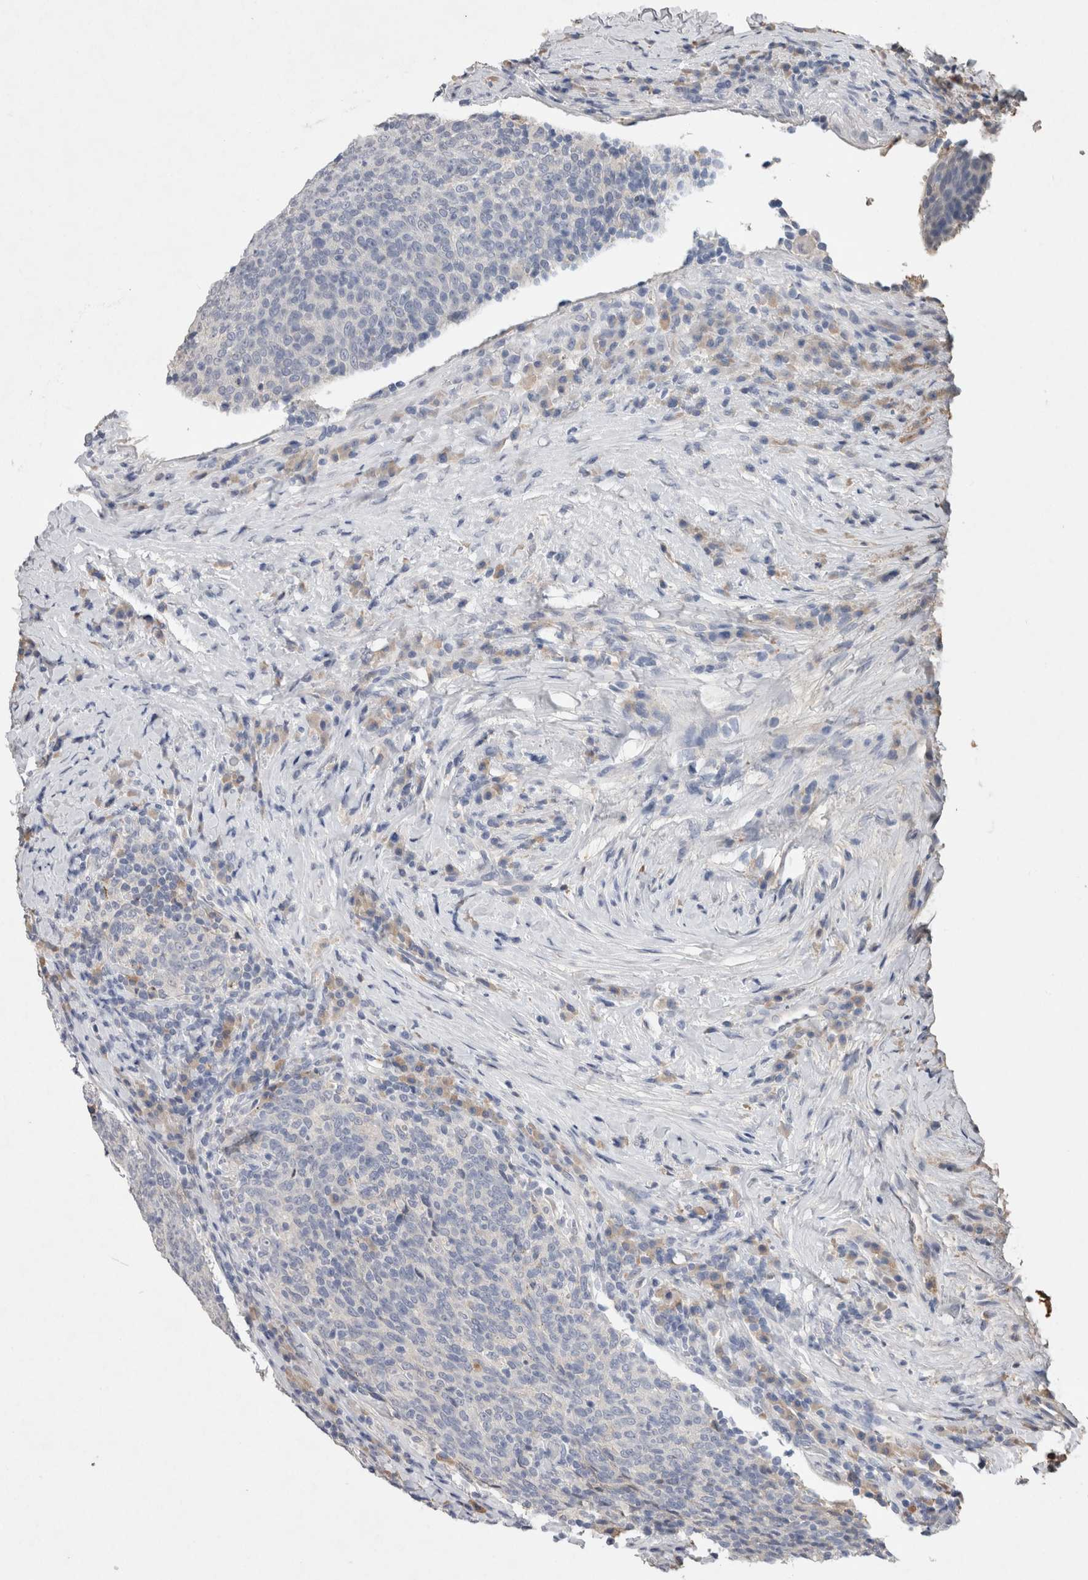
{"staining": {"intensity": "negative", "quantity": "none", "location": "none"}, "tissue": "head and neck cancer", "cell_type": "Tumor cells", "image_type": "cancer", "snomed": [{"axis": "morphology", "description": "Squamous cell carcinoma, NOS"}, {"axis": "morphology", "description": "Squamous cell carcinoma, metastatic, NOS"}, {"axis": "topography", "description": "Lymph node"}, {"axis": "topography", "description": "Head-Neck"}], "caption": "Immunohistochemical staining of head and neck metastatic squamous cell carcinoma displays no significant positivity in tumor cells.", "gene": "FABP7", "patient": {"sex": "male", "age": 62}}